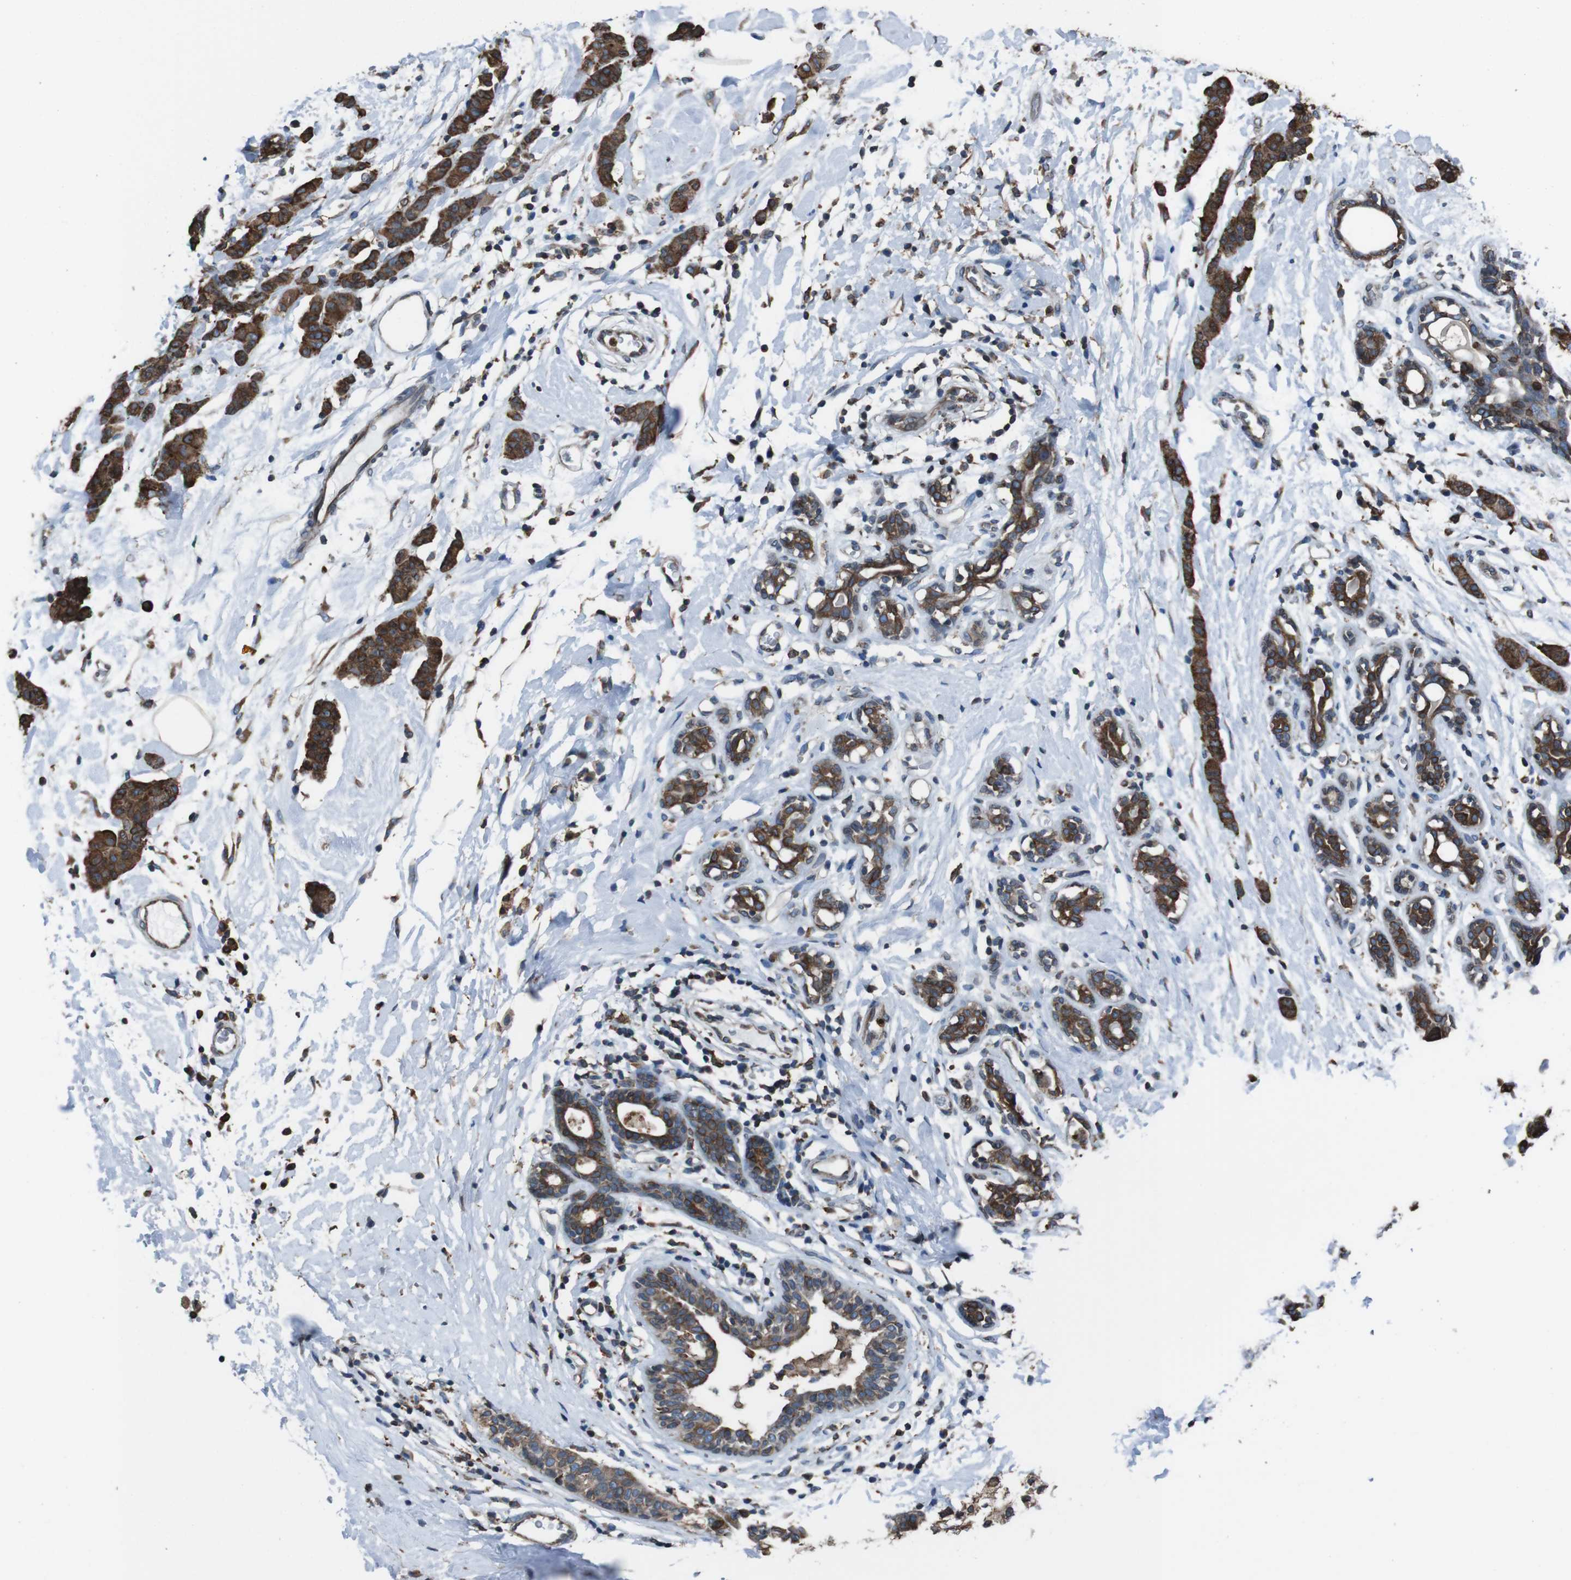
{"staining": {"intensity": "strong", "quantity": ">75%", "location": "cytoplasmic/membranous"}, "tissue": "breast cancer", "cell_type": "Tumor cells", "image_type": "cancer", "snomed": [{"axis": "morphology", "description": "Normal tissue, NOS"}, {"axis": "morphology", "description": "Duct carcinoma"}, {"axis": "topography", "description": "Breast"}], "caption": "Strong cytoplasmic/membranous protein staining is appreciated in about >75% of tumor cells in breast infiltrating ductal carcinoma.", "gene": "APMAP", "patient": {"sex": "female", "age": 40}}